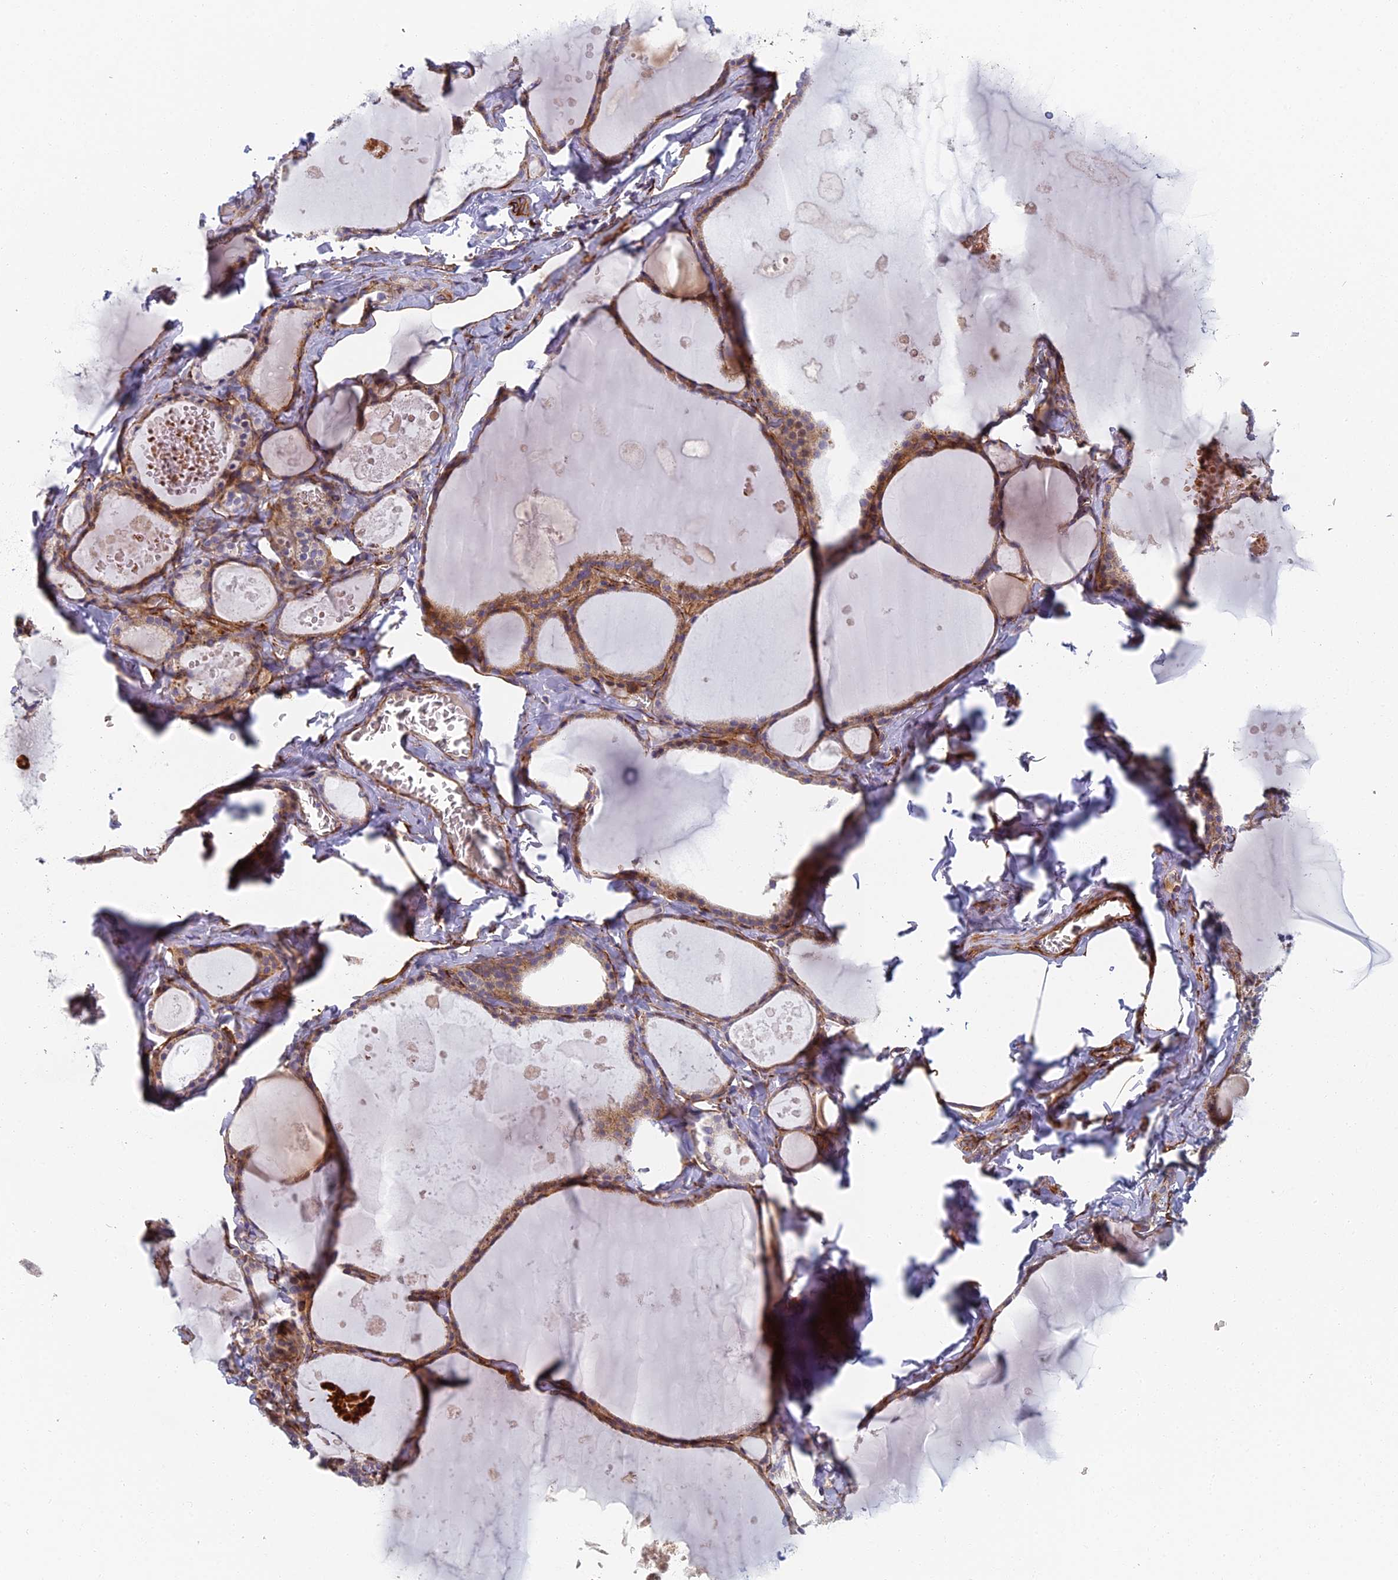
{"staining": {"intensity": "moderate", "quantity": "25%-75%", "location": "cytoplasmic/membranous"}, "tissue": "thyroid gland", "cell_type": "Glandular cells", "image_type": "normal", "snomed": [{"axis": "morphology", "description": "Normal tissue, NOS"}, {"axis": "topography", "description": "Thyroid gland"}], "caption": "Immunohistochemistry (IHC) histopathology image of unremarkable human thyroid gland stained for a protein (brown), which reveals medium levels of moderate cytoplasmic/membranous staining in approximately 25%-75% of glandular cells.", "gene": "ABCB10", "patient": {"sex": "male", "age": 56}}